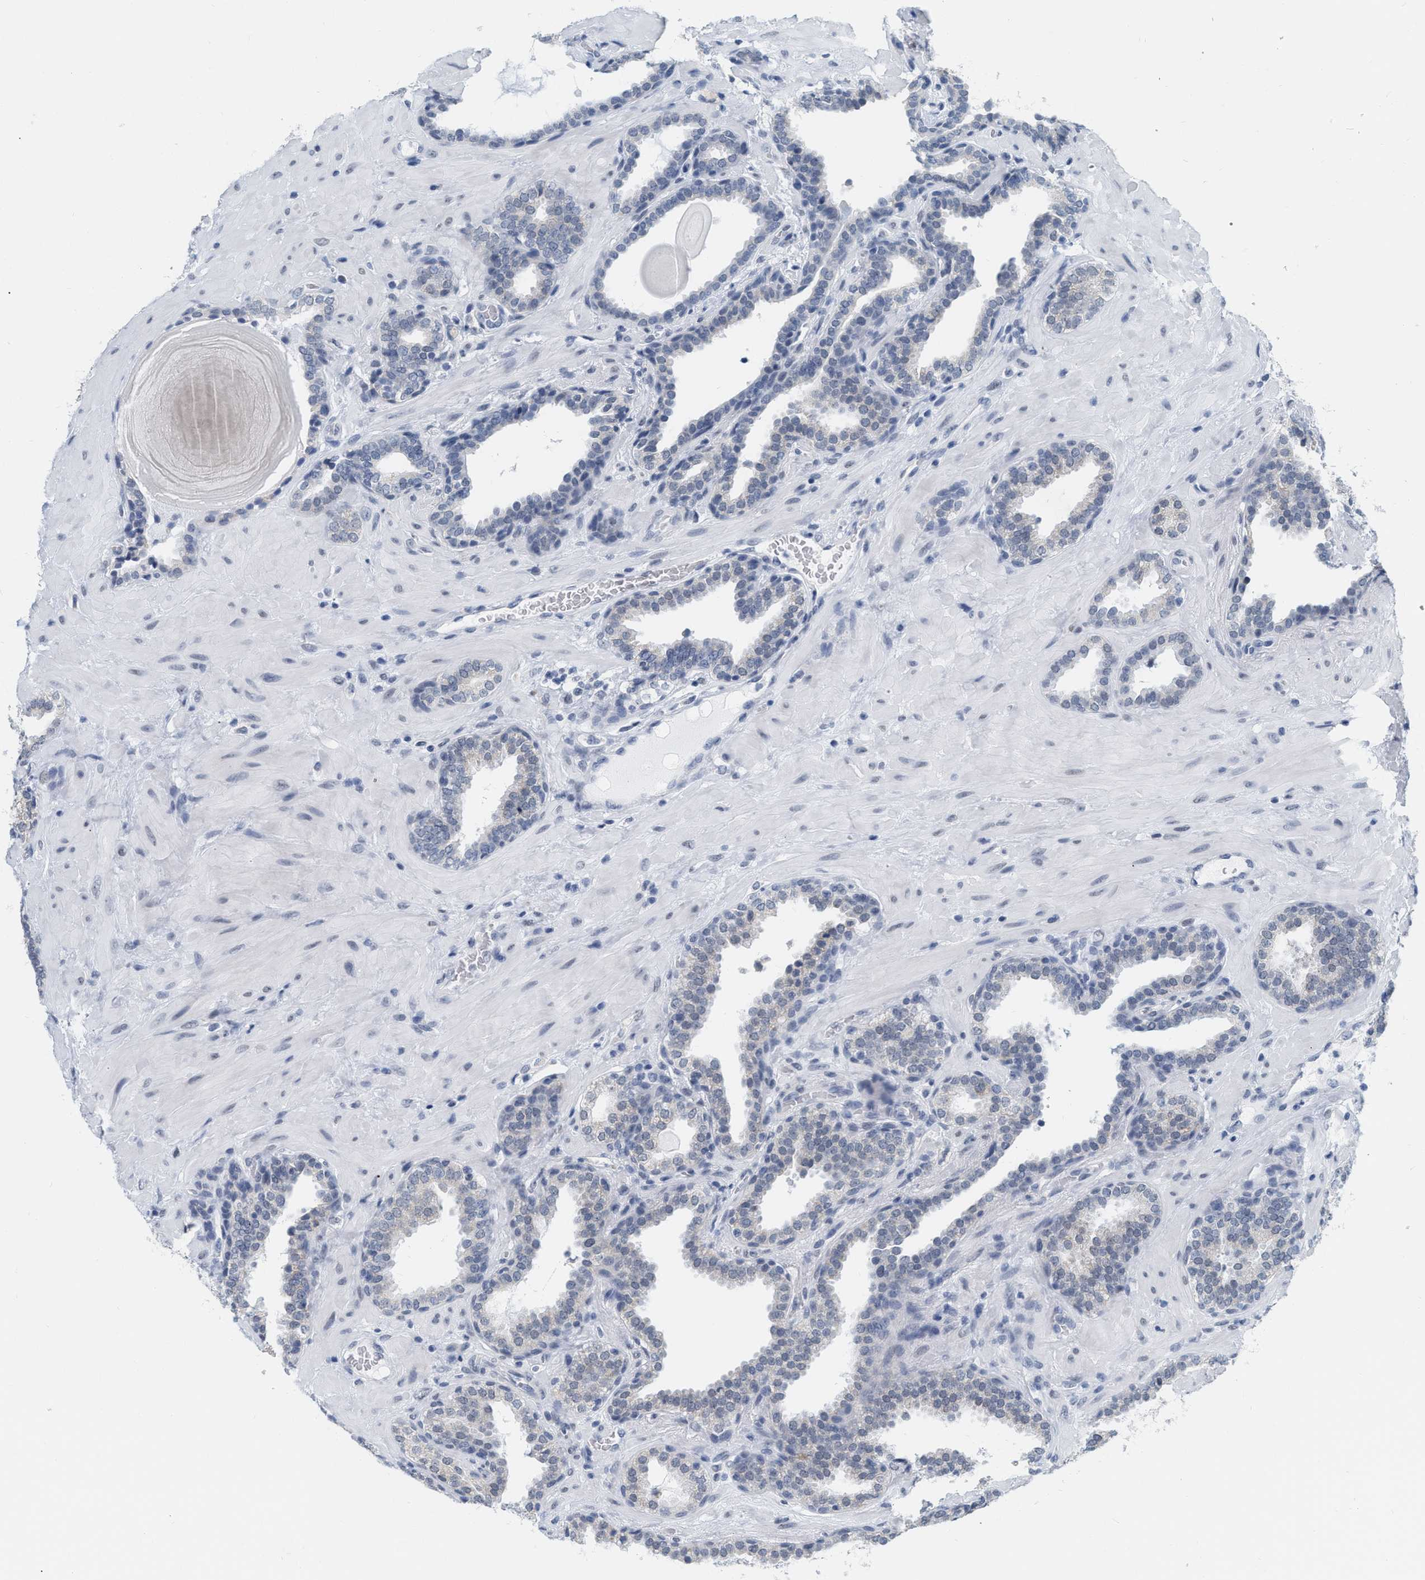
{"staining": {"intensity": "negative", "quantity": "none", "location": "none"}, "tissue": "prostate", "cell_type": "Glandular cells", "image_type": "normal", "snomed": [{"axis": "morphology", "description": "Normal tissue, NOS"}, {"axis": "topography", "description": "Prostate"}], "caption": "Prostate was stained to show a protein in brown. There is no significant positivity in glandular cells. (DAB (3,3'-diaminobenzidine) immunohistochemistry (IHC) with hematoxylin counter stain).", "gene": "XIRP1", "patient": {"sex": "male", "age": 51}}